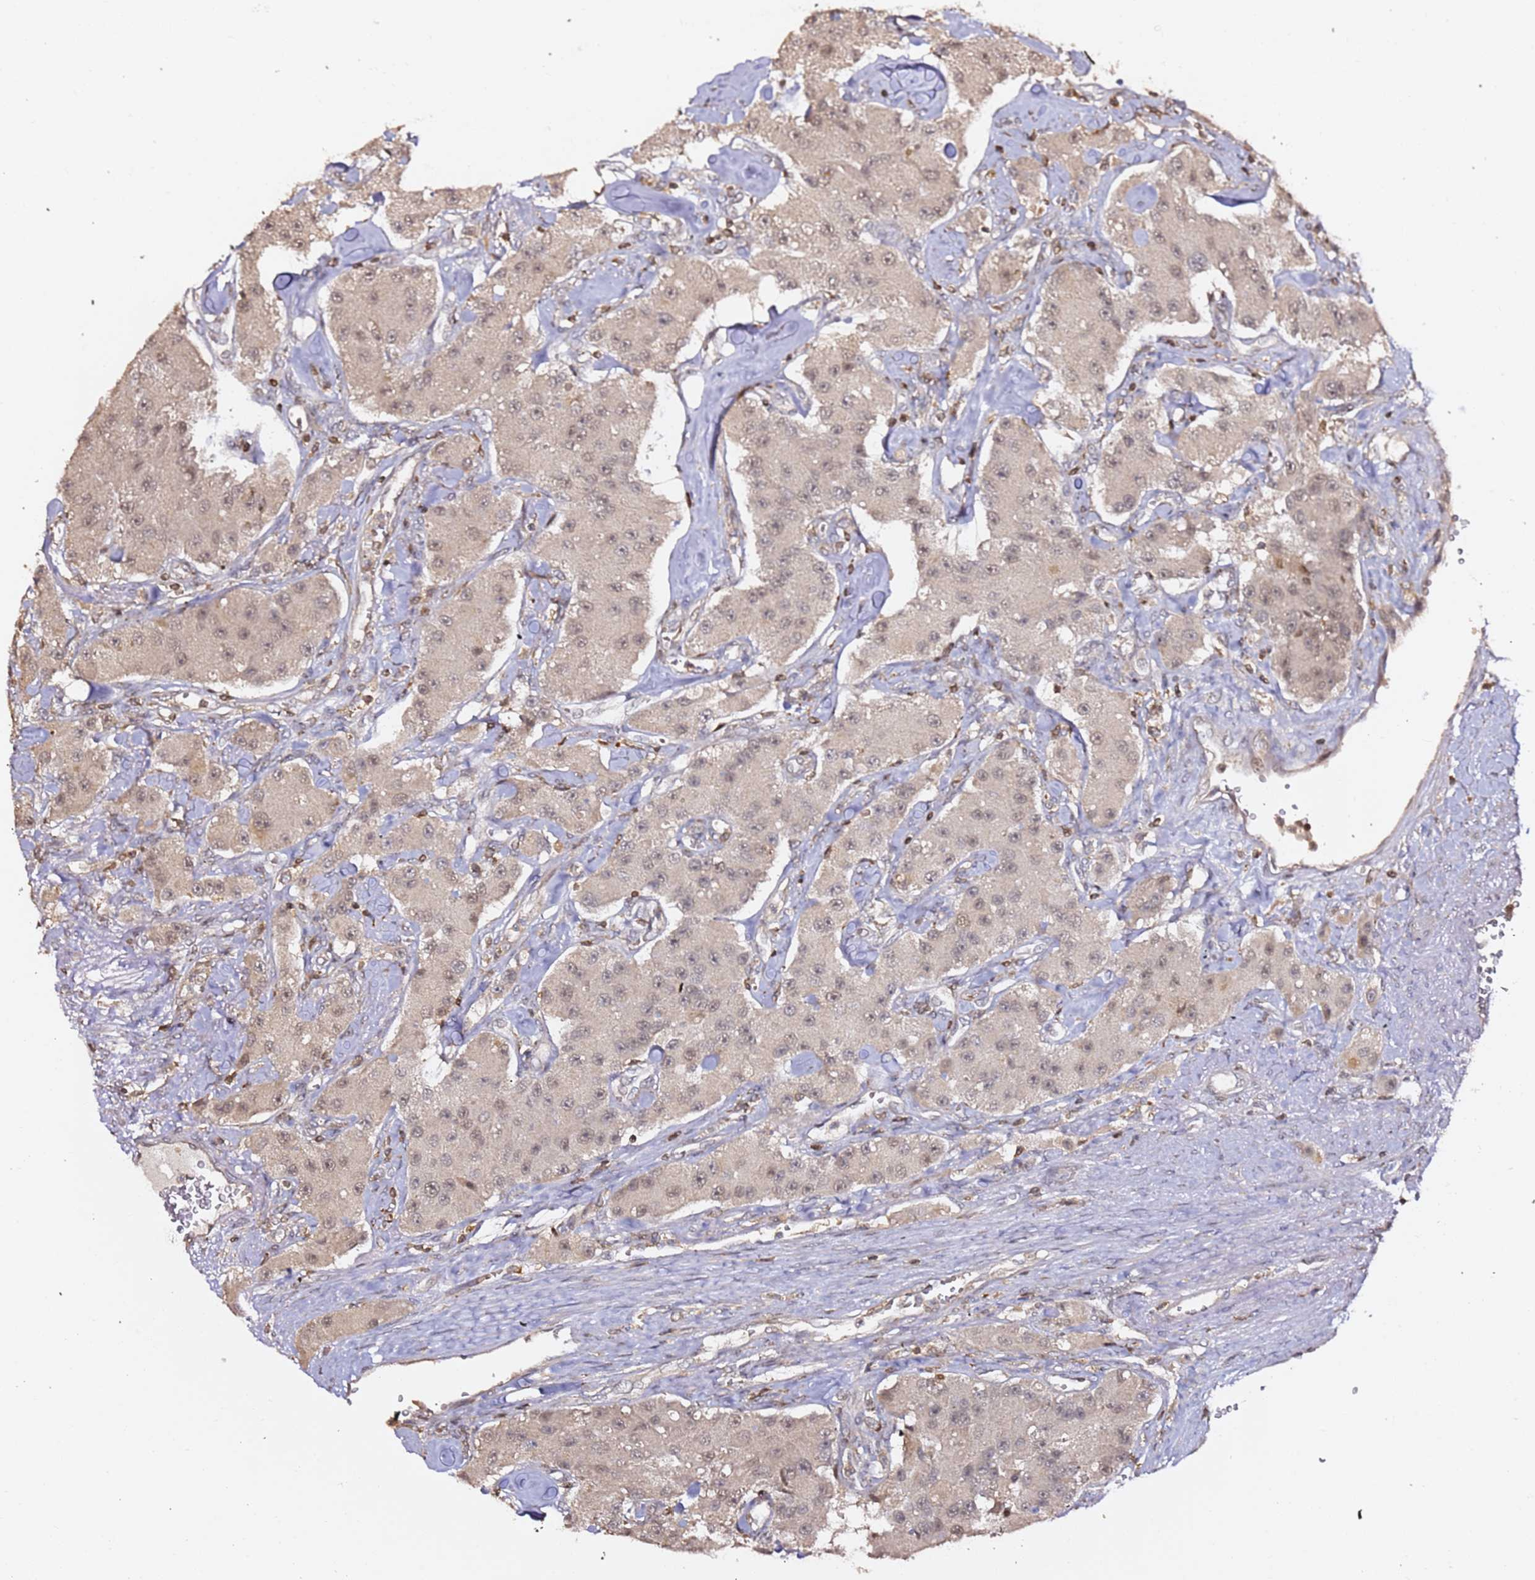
{"staining": {"intensity": "weak", "quantity": "25%-75%", "location": "nuclear"}, "tissue": "carcinoid", "cell_type": "Tumor cells", "image_type": "cancer", "snomed": [{"axis": "morphology", "description": "Carcinoid, malignant, NOS"}, {"axis": "topography", "description": "Pancreas"}], "caption": "This histopathology image shows immunohistochemistry staining of malignant carcinoid, with low weak nuclear positivity in about 25%-75% of tumor cells.", "gene": "OR5V1", "patient": {"sex": "male", "age": 41}}